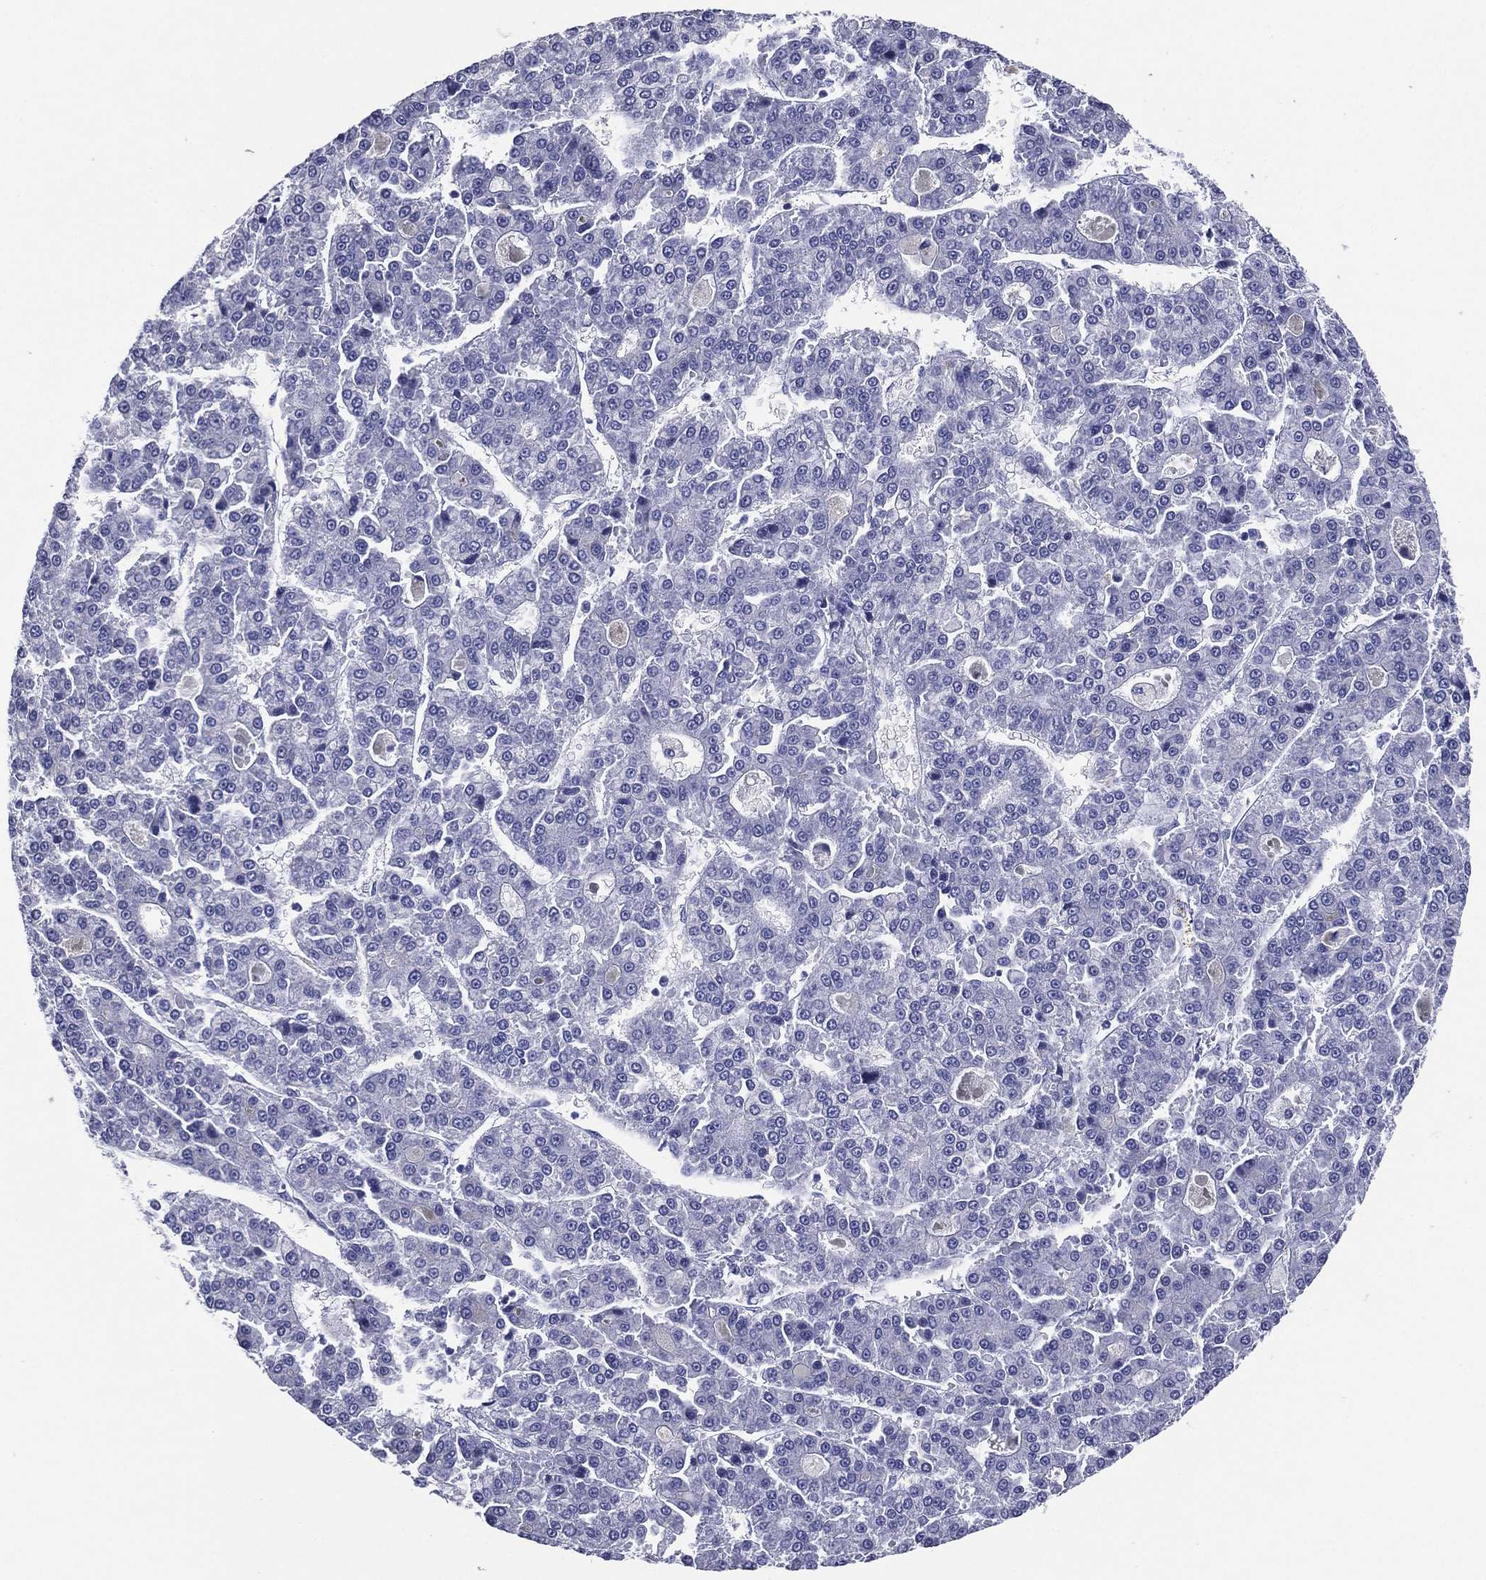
{"staining": {"intensity": "negative", "quantity": "none", "location": "none"}, "tissue": "liver cancer", "cell_type": "Tumor cells", "image_type": "cancer", "snomed": [{"axis": "morphology", "description": "Carcinoma, Hepatocellular, NOS"}, {"axis": "topography", "description": "Liver"}], "caption": "Immunohistochemistry (IHC) image of neoplastic tissue: human hepatocellular carcinoma (liver) stained with DAB exhibits no significant protein expression in tumor cells.", "gene": "TFAP2A", "patient": {"sex": "male", "age": 70}}